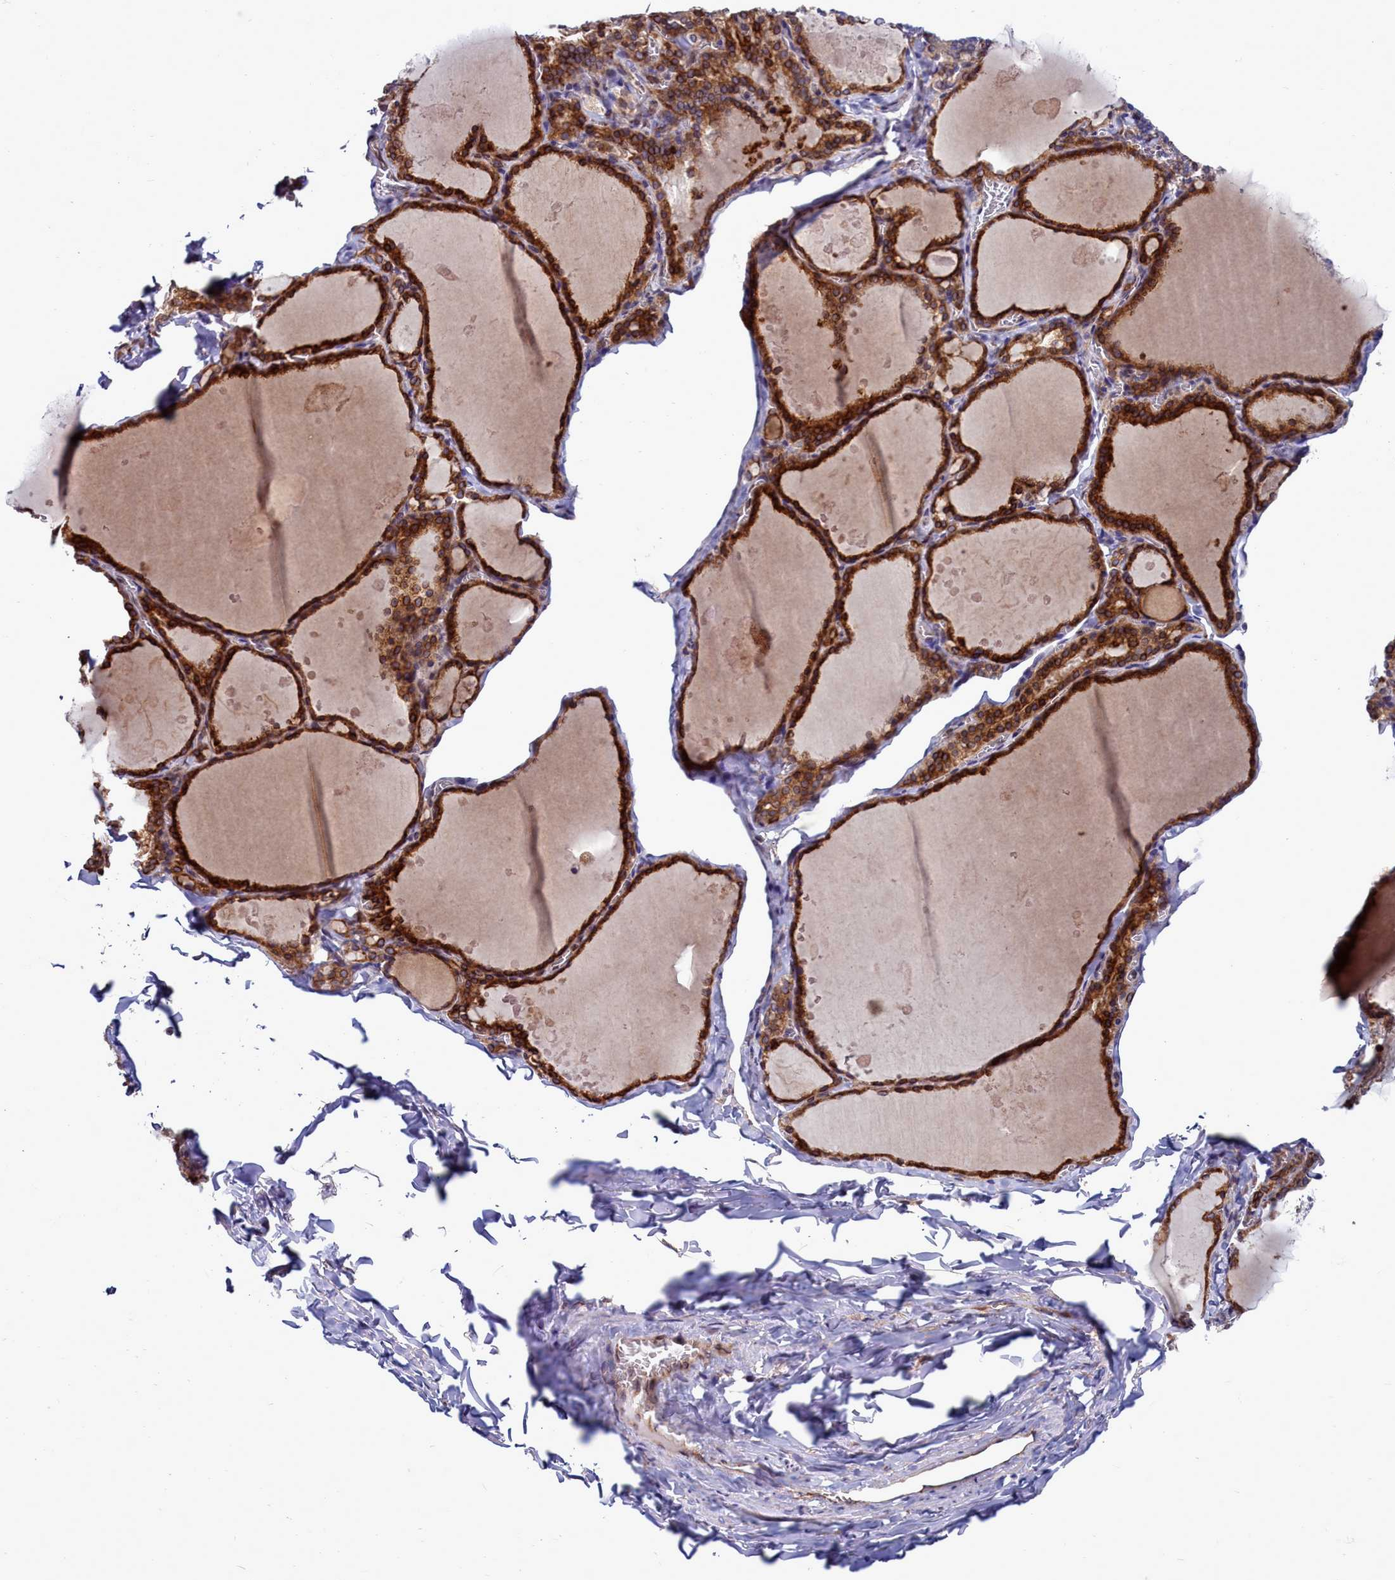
{"staining": {"intensity": "strong", "quantity": ">75%", "location": "cytoplasmic/membranous"}, "tissue": "thyroid gland", "cell_type": "Glandular cells", "image_type": "normal", "snomed": [{"axis": "morphology", "description": "Normal tissue, NOS"}, {"axis": "topography", "description": "Thyroid gland"}], "caption": "Approximately >75% of glandular cells in unremarkable thyroid gland display strong cytoplasmic/membranous protein positivity as visualized by brown immunohistochemical staining.", "gene": "RAPGEF4", "patient": {"sex": "male", "age": 56}}